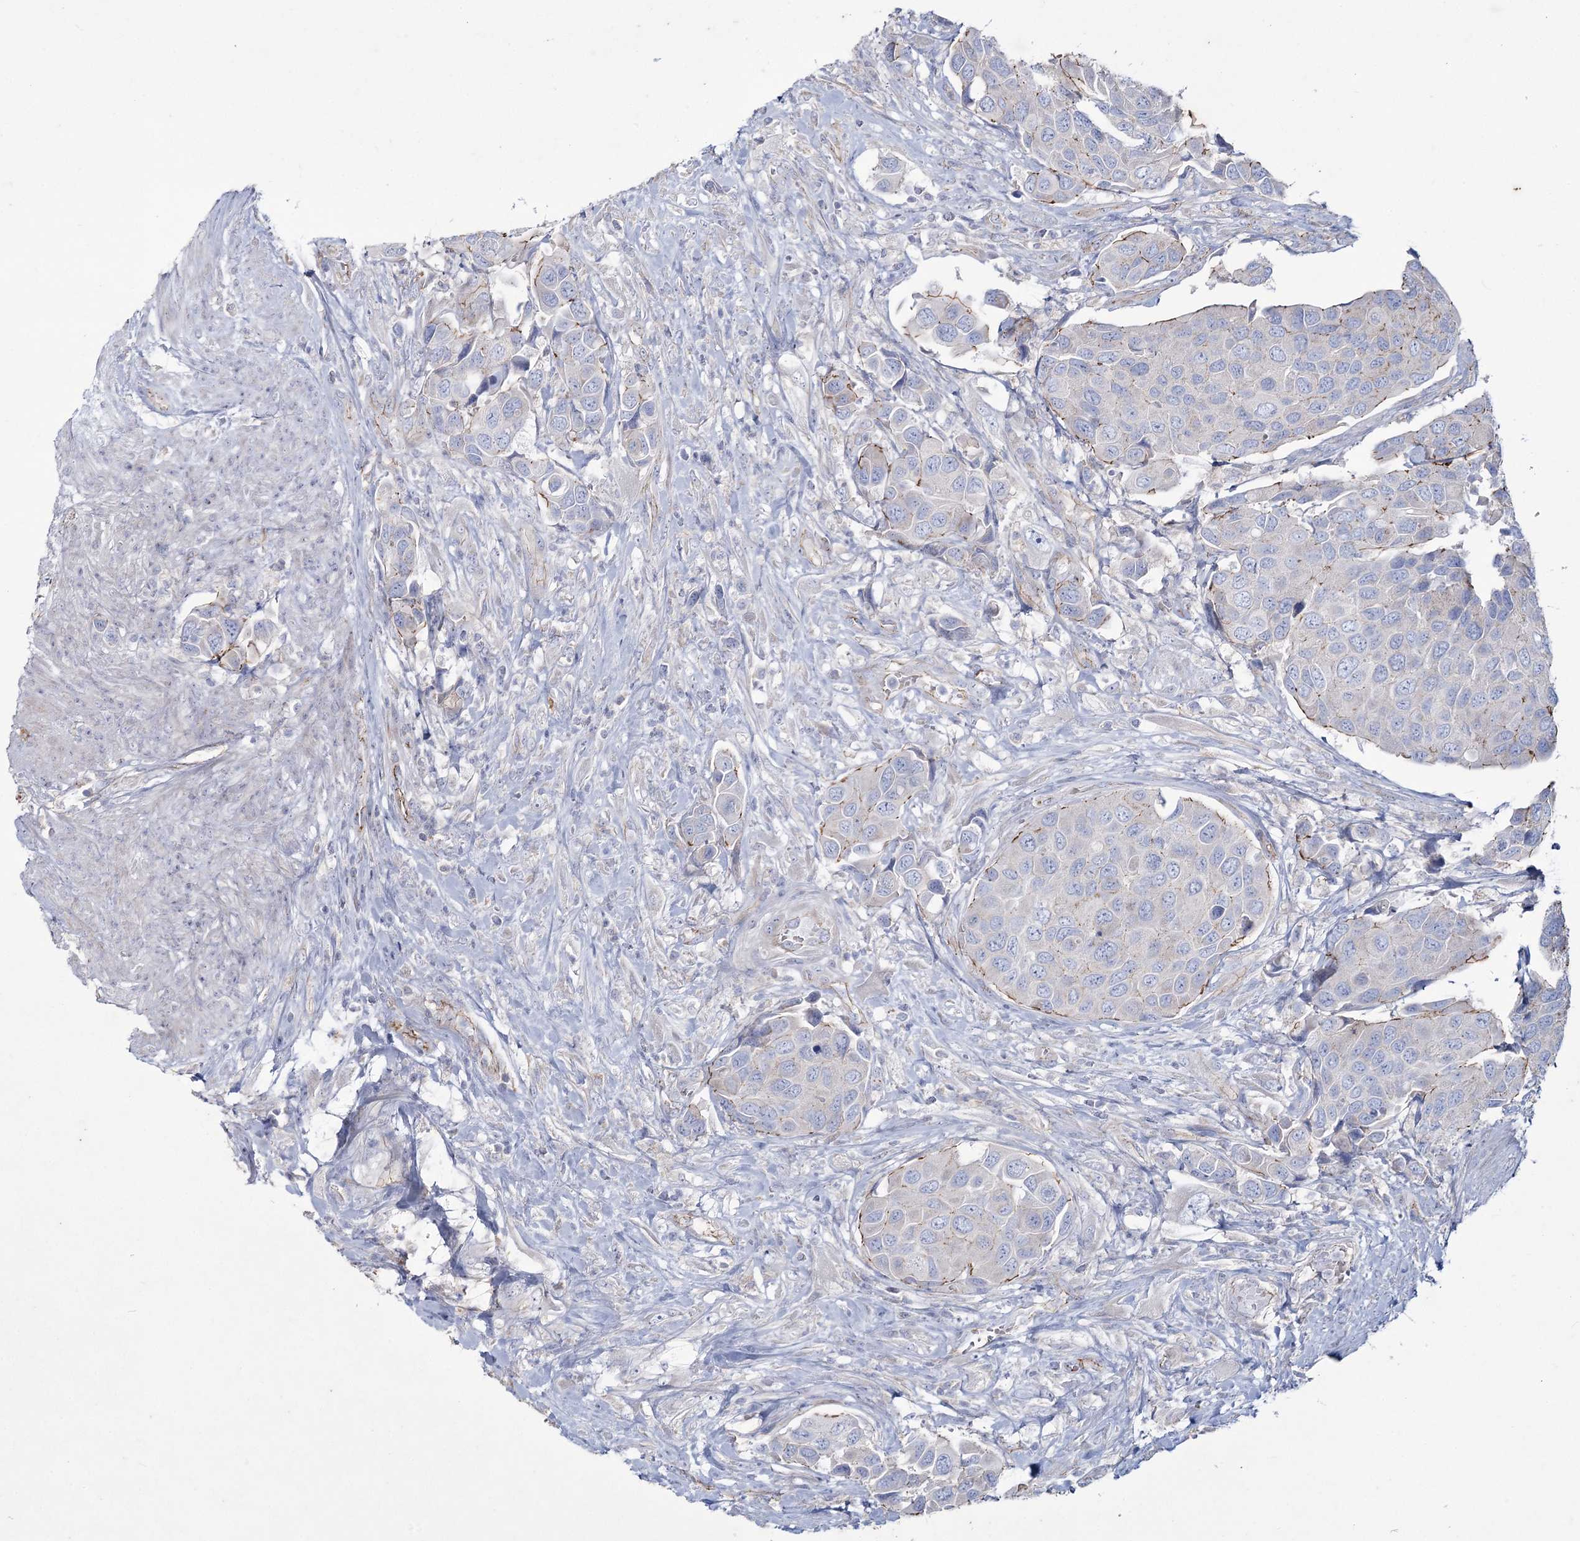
{"staining": {"intensity": "weak", "quantity": "<25%", "location": "cytoplasmic/membranous"}, "tissue": "urothelial cancer", "cell_type": "Tumor cells", "image_type": "cancer", "snomed": [{"axis": "morphology", "description": "Urothelial carcinoma, High grade"}, {"axis": "topography", "description": "Urinary bladder"}], "caption": "Micrograph shows no significant protein staining in tumor cells of urothelial cancer. (DAB (3,3'-diaminobenzidine) immunohistochemistry (IHC) visualized using brightfield microscopy, high magnification).", "gene": "LDLRAD3", "patient": {"sex": "male", "age": 74}}